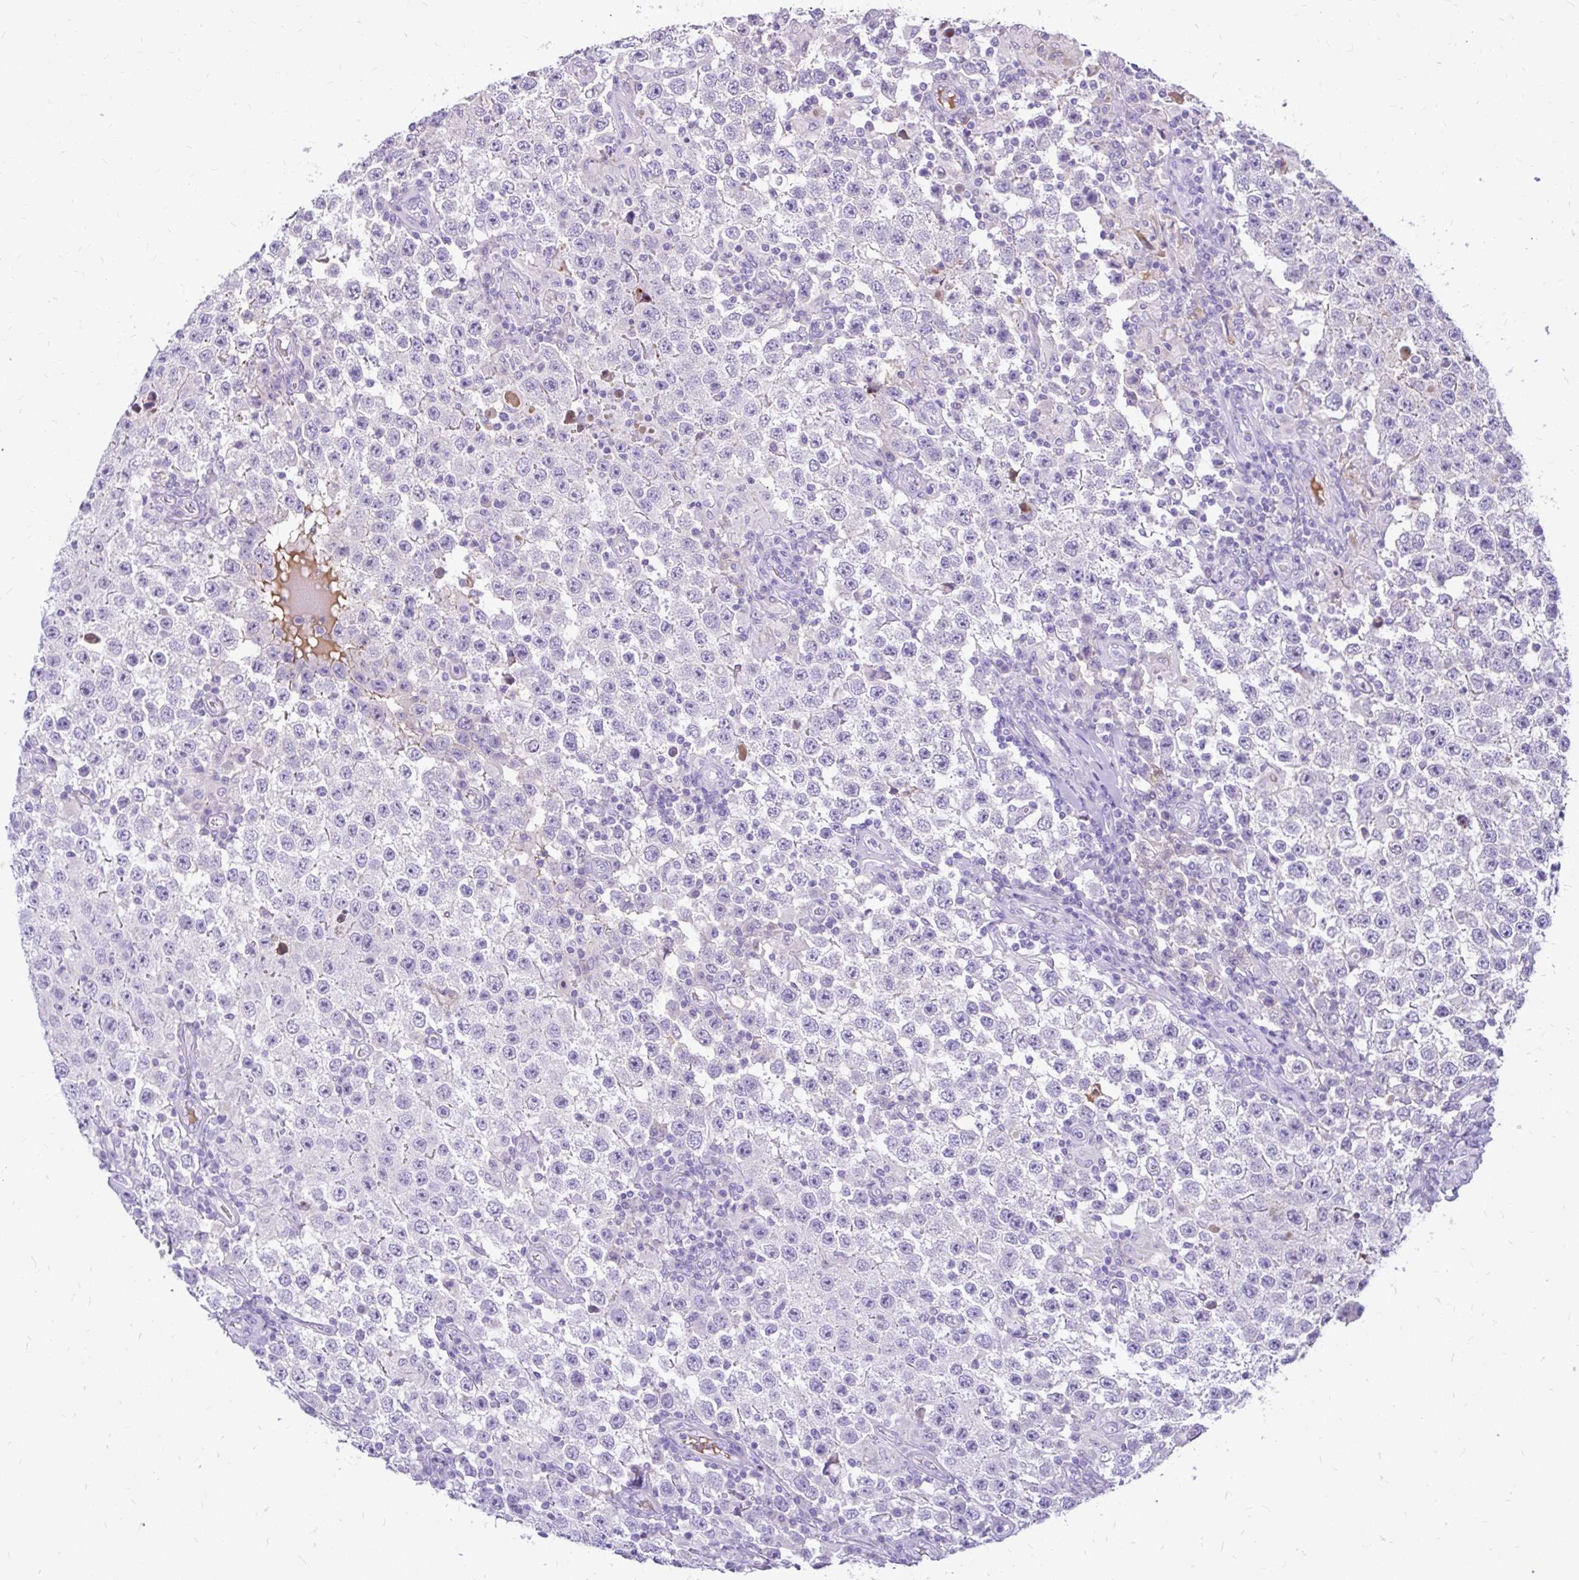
{"staining": {"intensity": "negative", "quantity": "none", "location": "none"}, "tissue": "testis cancer", "cell_type": "Tumor cells", "image_type": "cancer", "snomed": [{"axis": "morphology", "description": "Normal tissue, NOS"}, {"axis": "morphology", "description": "Urothelial carcinoma, High grade"}, {"axis": "morphology", "description": "Seminoma, NOS"}, {"axis": "morphology", "description": "Carcinoma, Embryonal, NOS"}, {"axis": "topography", "description": "Urinary bladder"}, {"axis": "topography", "description": "Testis"}], "caption": "Testis seminoma was stained to show a protein in brown. There is no significant positivity in tumor cells.", "gene": "MAP1LC3A", "patient": {"sex": "male", "age": 41}}